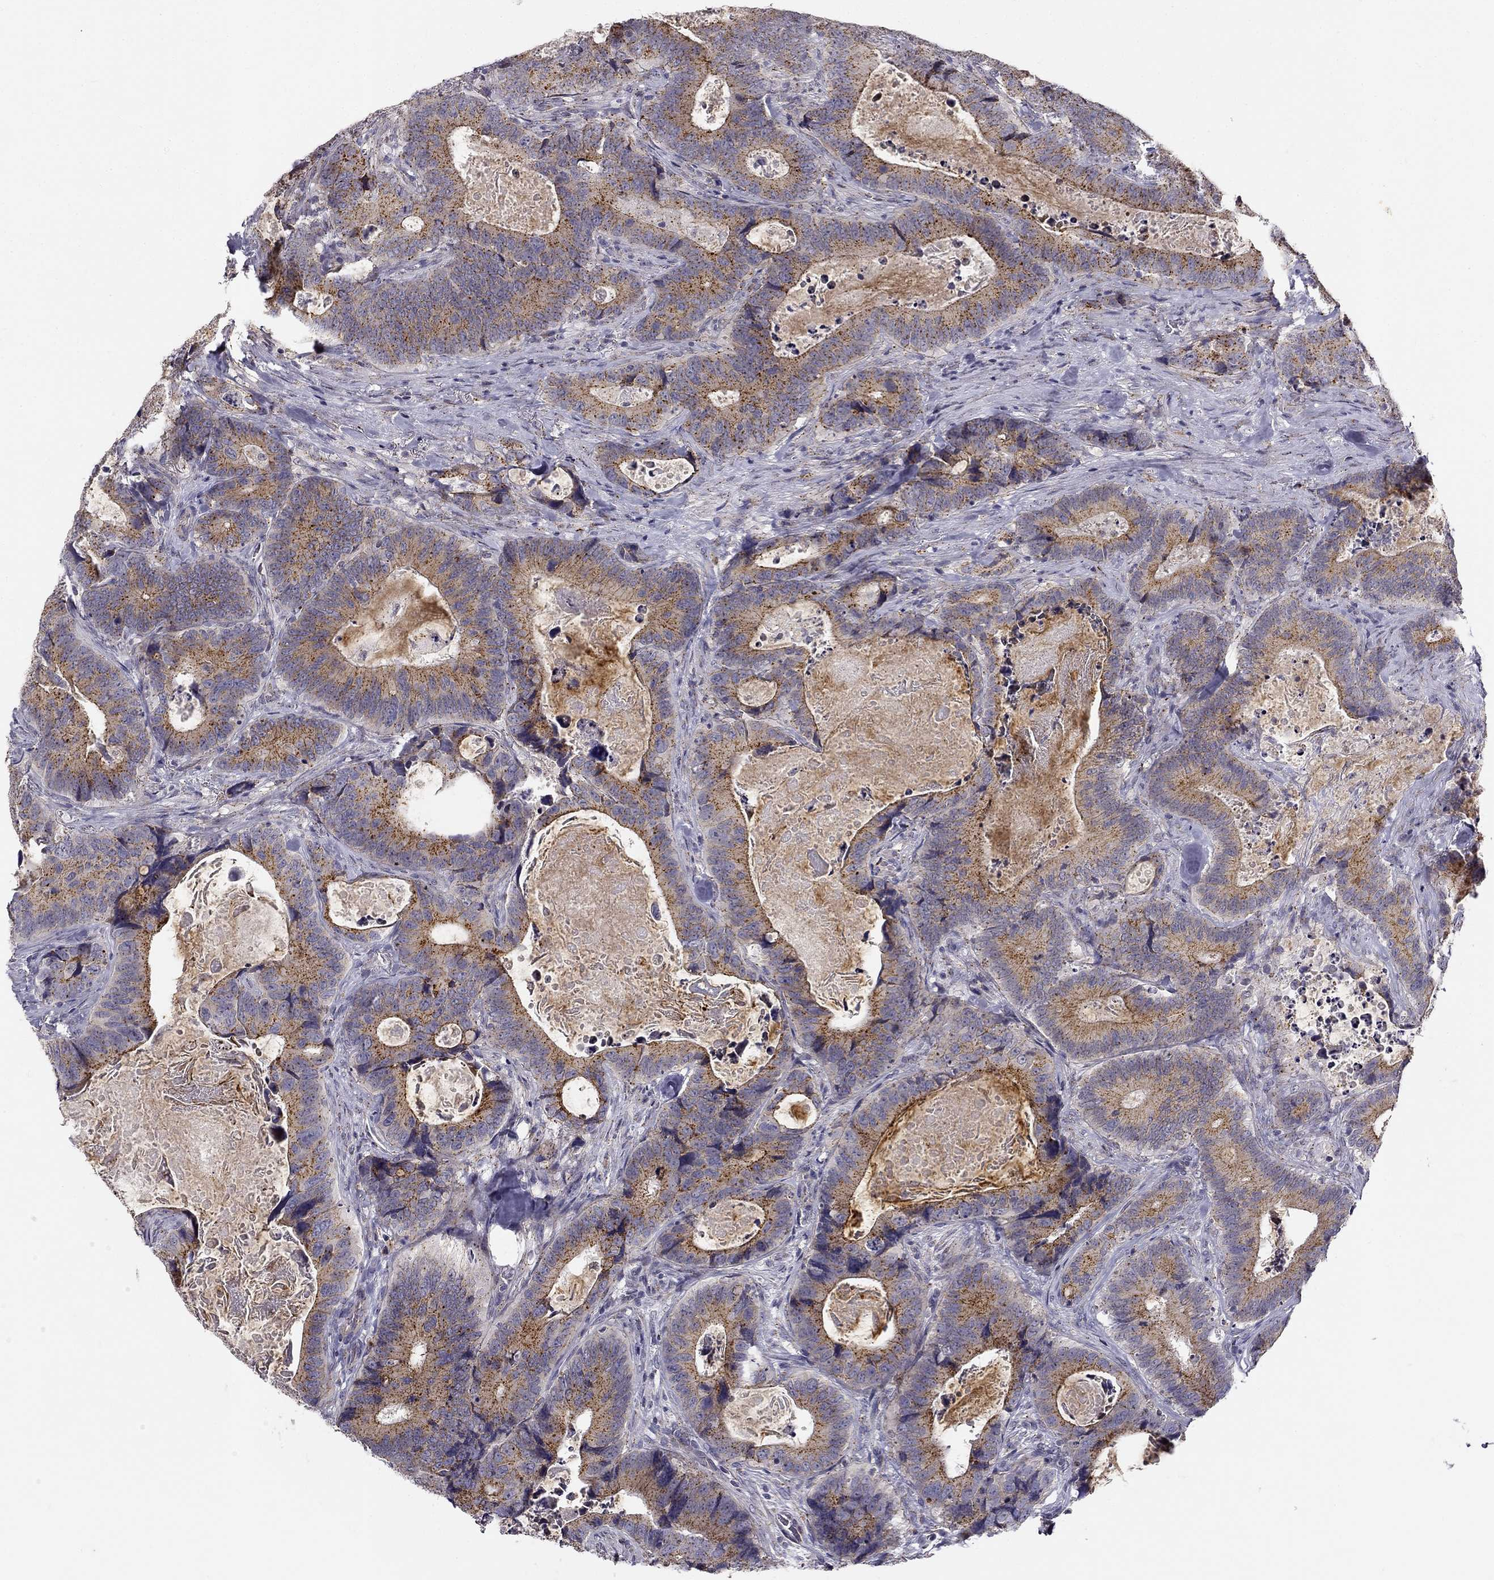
{"staining": {"intensity": "strong", "quantity": "25%-75%", "location": "cytoplasmic/membranous"}, "tissue": "colorectal cancer", "cell_type": "Tumor cells", "image_type": "cancer", "snomed": [{"axis": "morphology", "description": "Adenocarcinoma, NOS"}, {"axis": "topography", "description": "Colon"}], "caption": "Adenocarcinoma (colorectal) stained with a protein marker displays strong staining in tumor cells.", "gene": "CNR1", "patient": {"sex": "female", "age": 82}}